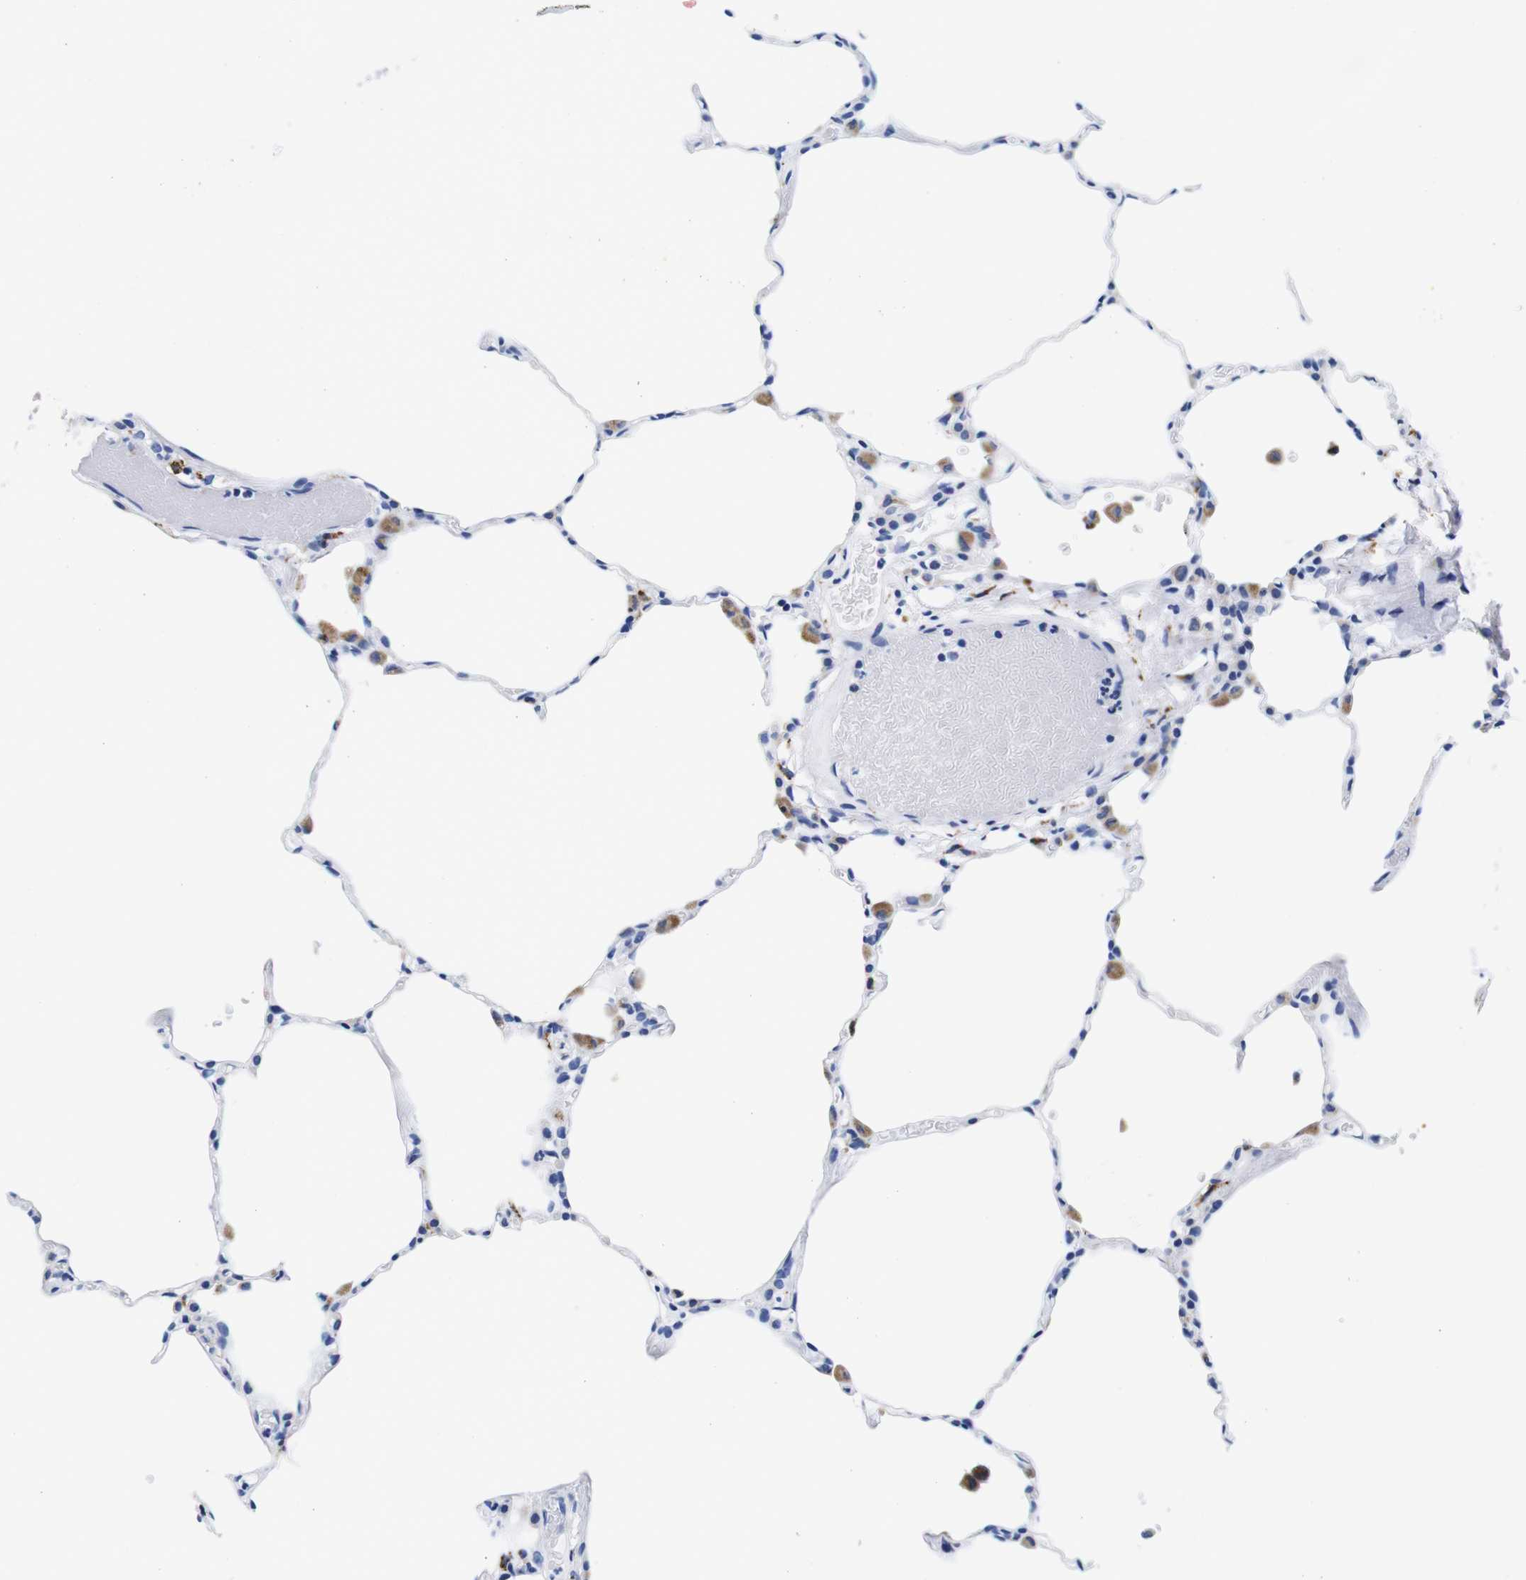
{"staining": {"intensity": "negative", "quantity": "none", "location": "none"}, "tissue": "lung", "cell_type": "Alveolar cells", "image_type": "normal", "snomed": [{"axis": "morphology", "description": "Normal tissue, NOS"}, {"axis": "topography", "description": "Lung"}], "caption": "This is a photomicrograph of IHC staining of unremarkable lung, which shows no positivity in alveolar cells. The staining was performed using DAB to visualize the protein expression in brown, while the nuclei were stained in blue with hematoxylin (Magnification: 20x).", "gene": "ENSG00000248993", "patient": {"sex": "female", "age": 49}}